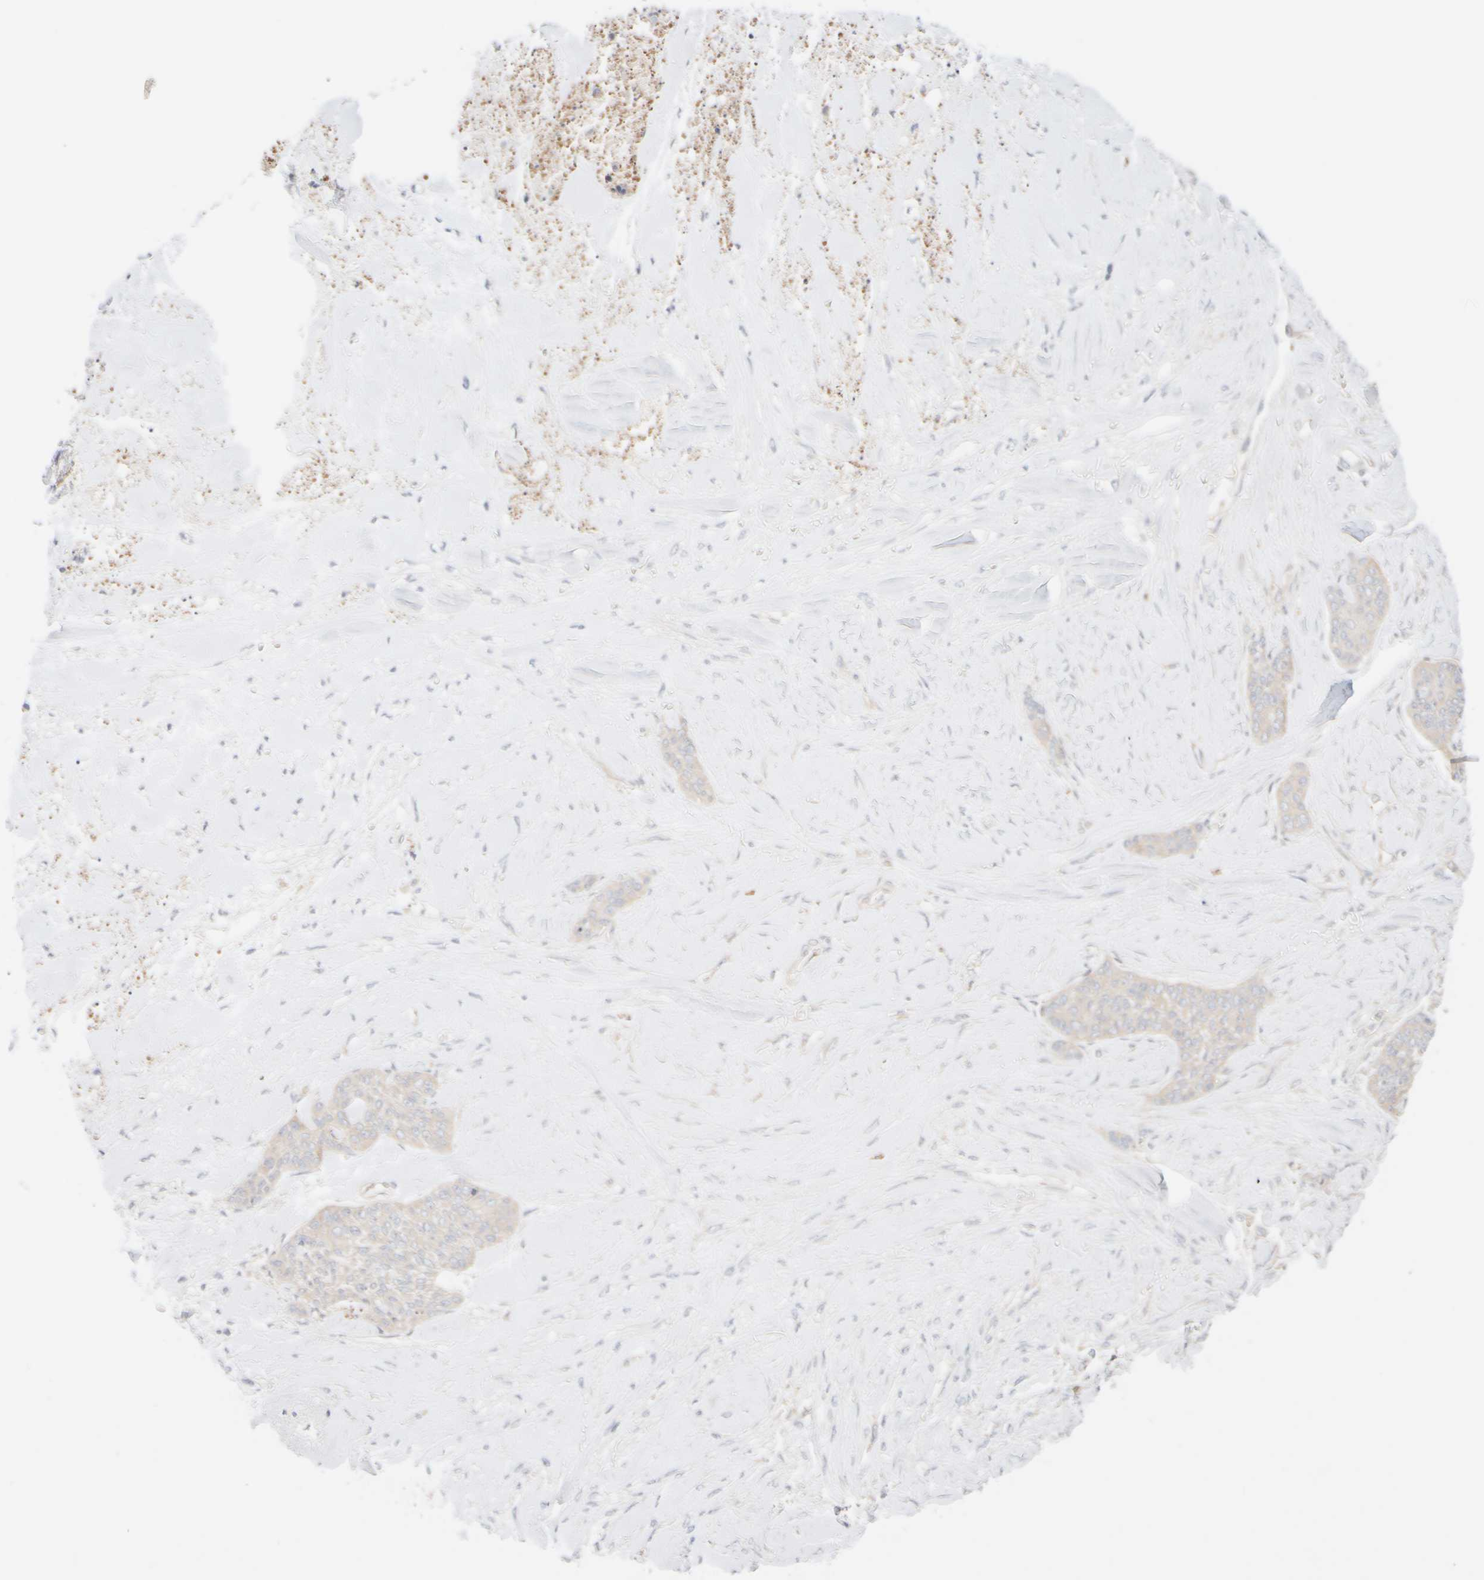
{"staining": {"intensity": "weak", "quantity": "<25%", "location": "cytoplasmic/membranous"}, "tissue": "skin cancer", "cell_type": "Tumor cells", "image_type": "cancer", "snomed": [{"axis": "morphology", "description": "Basal cell carcinoma"}, {"axis": "topography", "description": "Skin"}], "caption": "This is an IHC micrograph of basal cell carcinoma (skin). There is no positivity in tumor cells.", "gene": "RABEP1", "patient": {"sex": "female", "age": 64}}